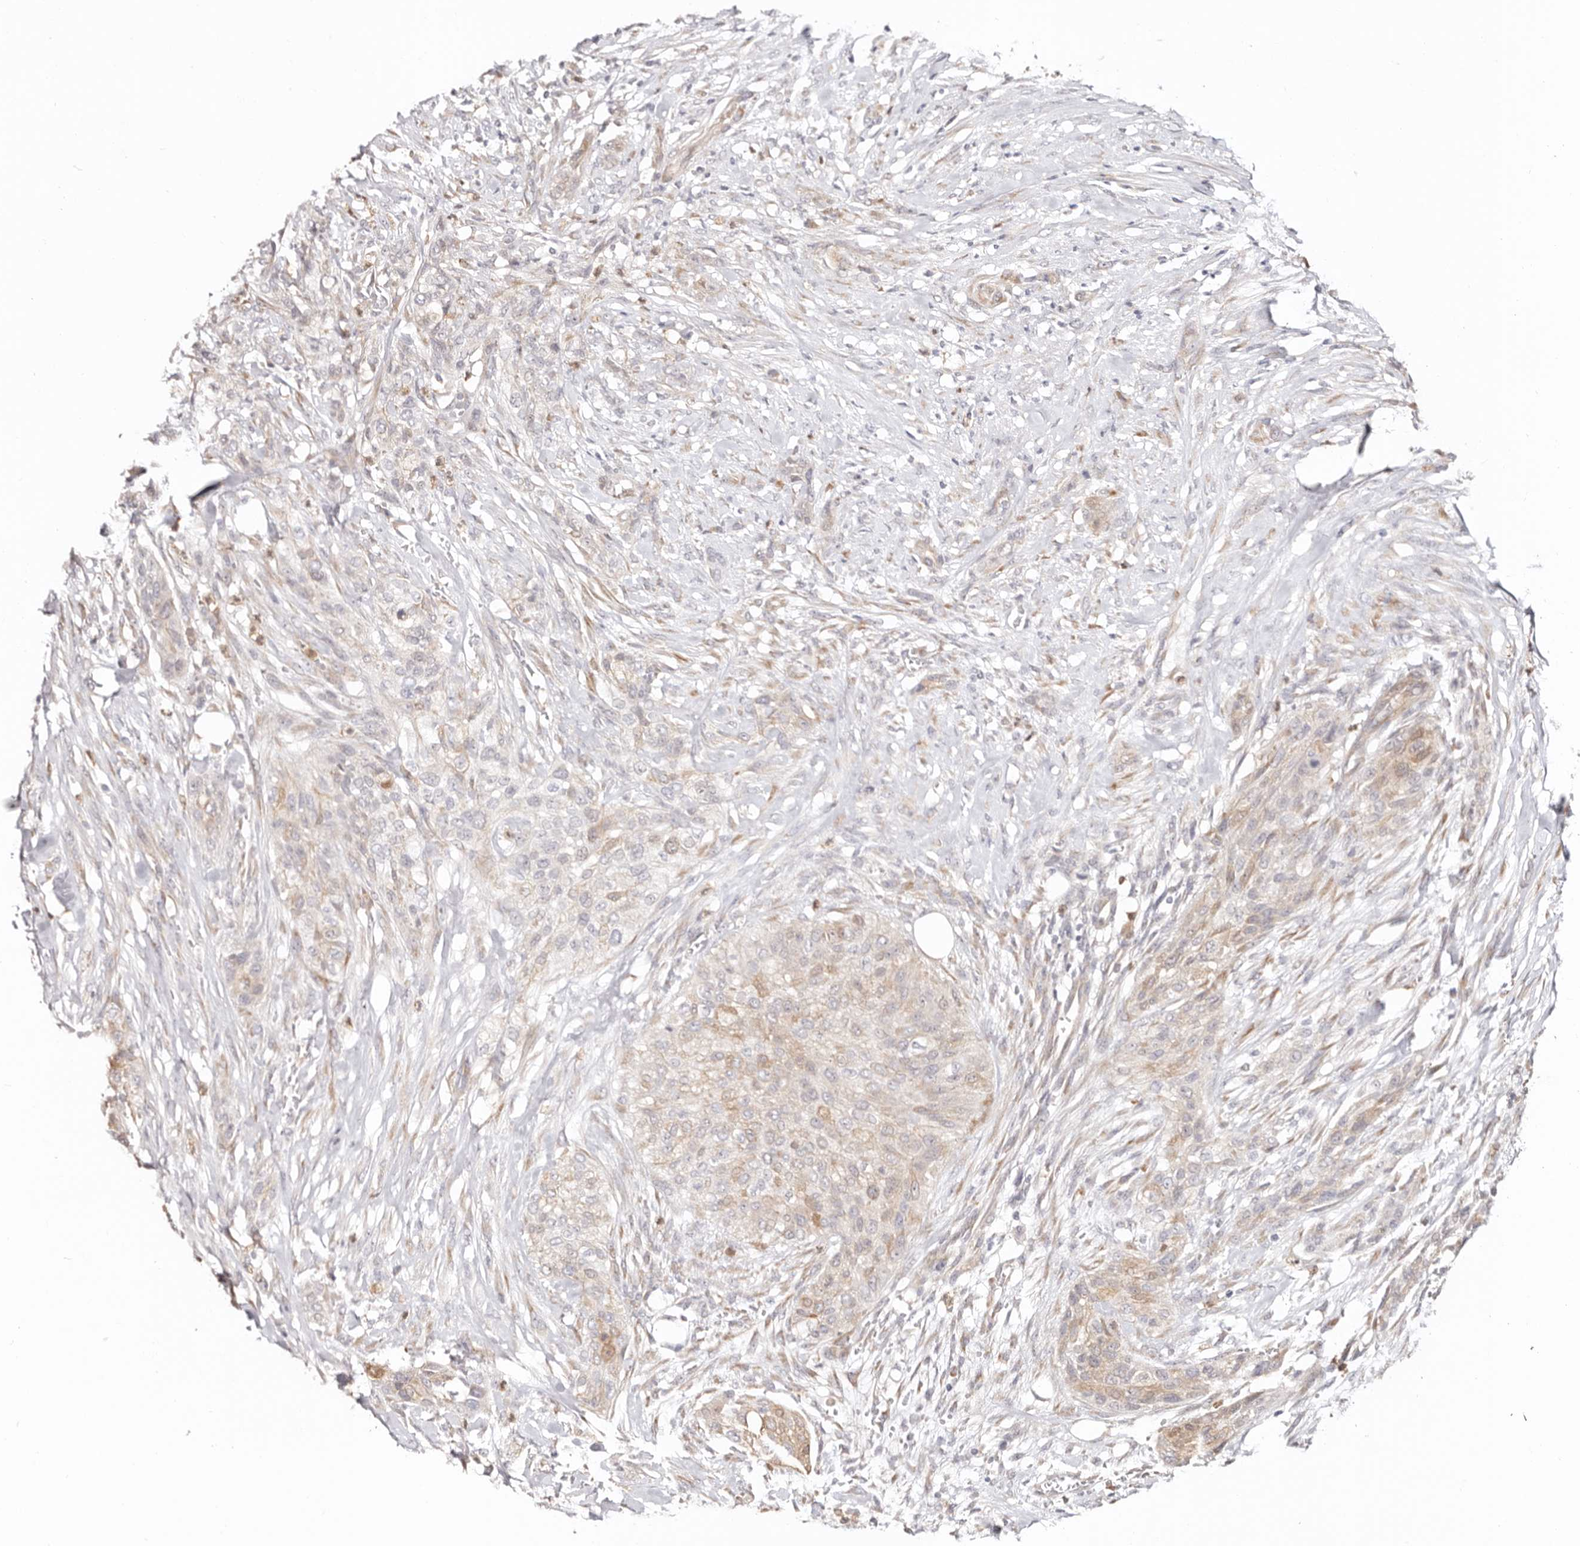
{"staining": {"intensity": "weak", "quantity": "25%-75%", "location": "cytoplasmic/membranous"}, "tissue": "urothelial cancer", "cell_type": "Tumor cells", "image_type": "cancer", "snomed": [{"axis": "morphology", "description": "Urothelial carcinoma, High grade"}, {"axis": "topography", "description": "Urinary bladder"}], "caption": "Human urothelial cancer stained with a protein marker exhibits weak staining in tumor cells.", "gene": "BCL2L15", "patient": {"sex": "male", "age": 35}}